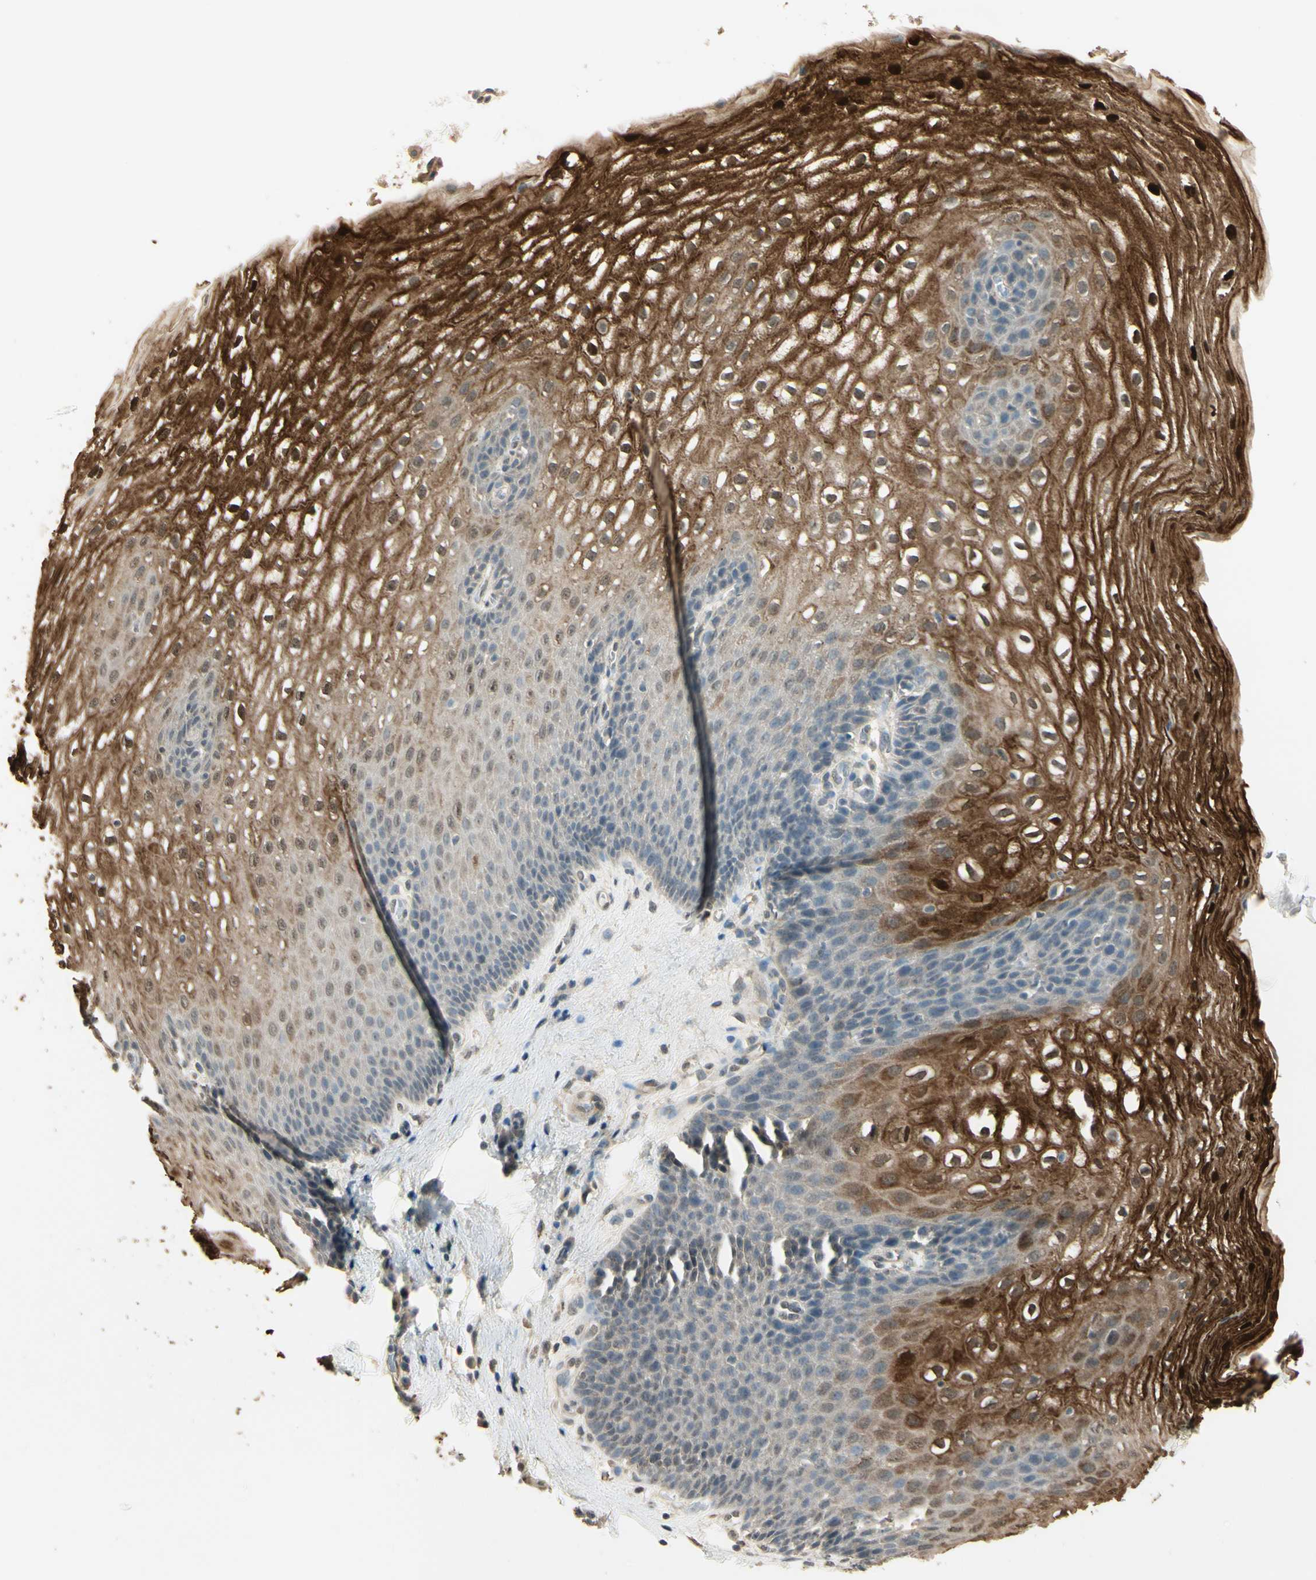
{"staining": {"intensity": "moderate", "quantity": "25%-75%", "location": "cytoplasmic/membranous"}, "tissue": "esophagus", "cell_type": "Squamous epithelial cells", "image_type": "normal", "snomed": [{"axis": "morphology", "description": "Normal tissue, NOS"}, {"axis": "topography", "description": "Esophagus"}], "caption": "A brown stain shows moderate cytoplasmic/membranous expression of a protein in squamous epithelial cells of normal esophagus. The staining is performed using DAB (3,3'-diaminobenzidine) brown chromogen to label protein expression. The nuclei are counter-stained blue using hematoxylin.", "gene": "SGCA", "patient": {"sex": "male", "age": 48}}